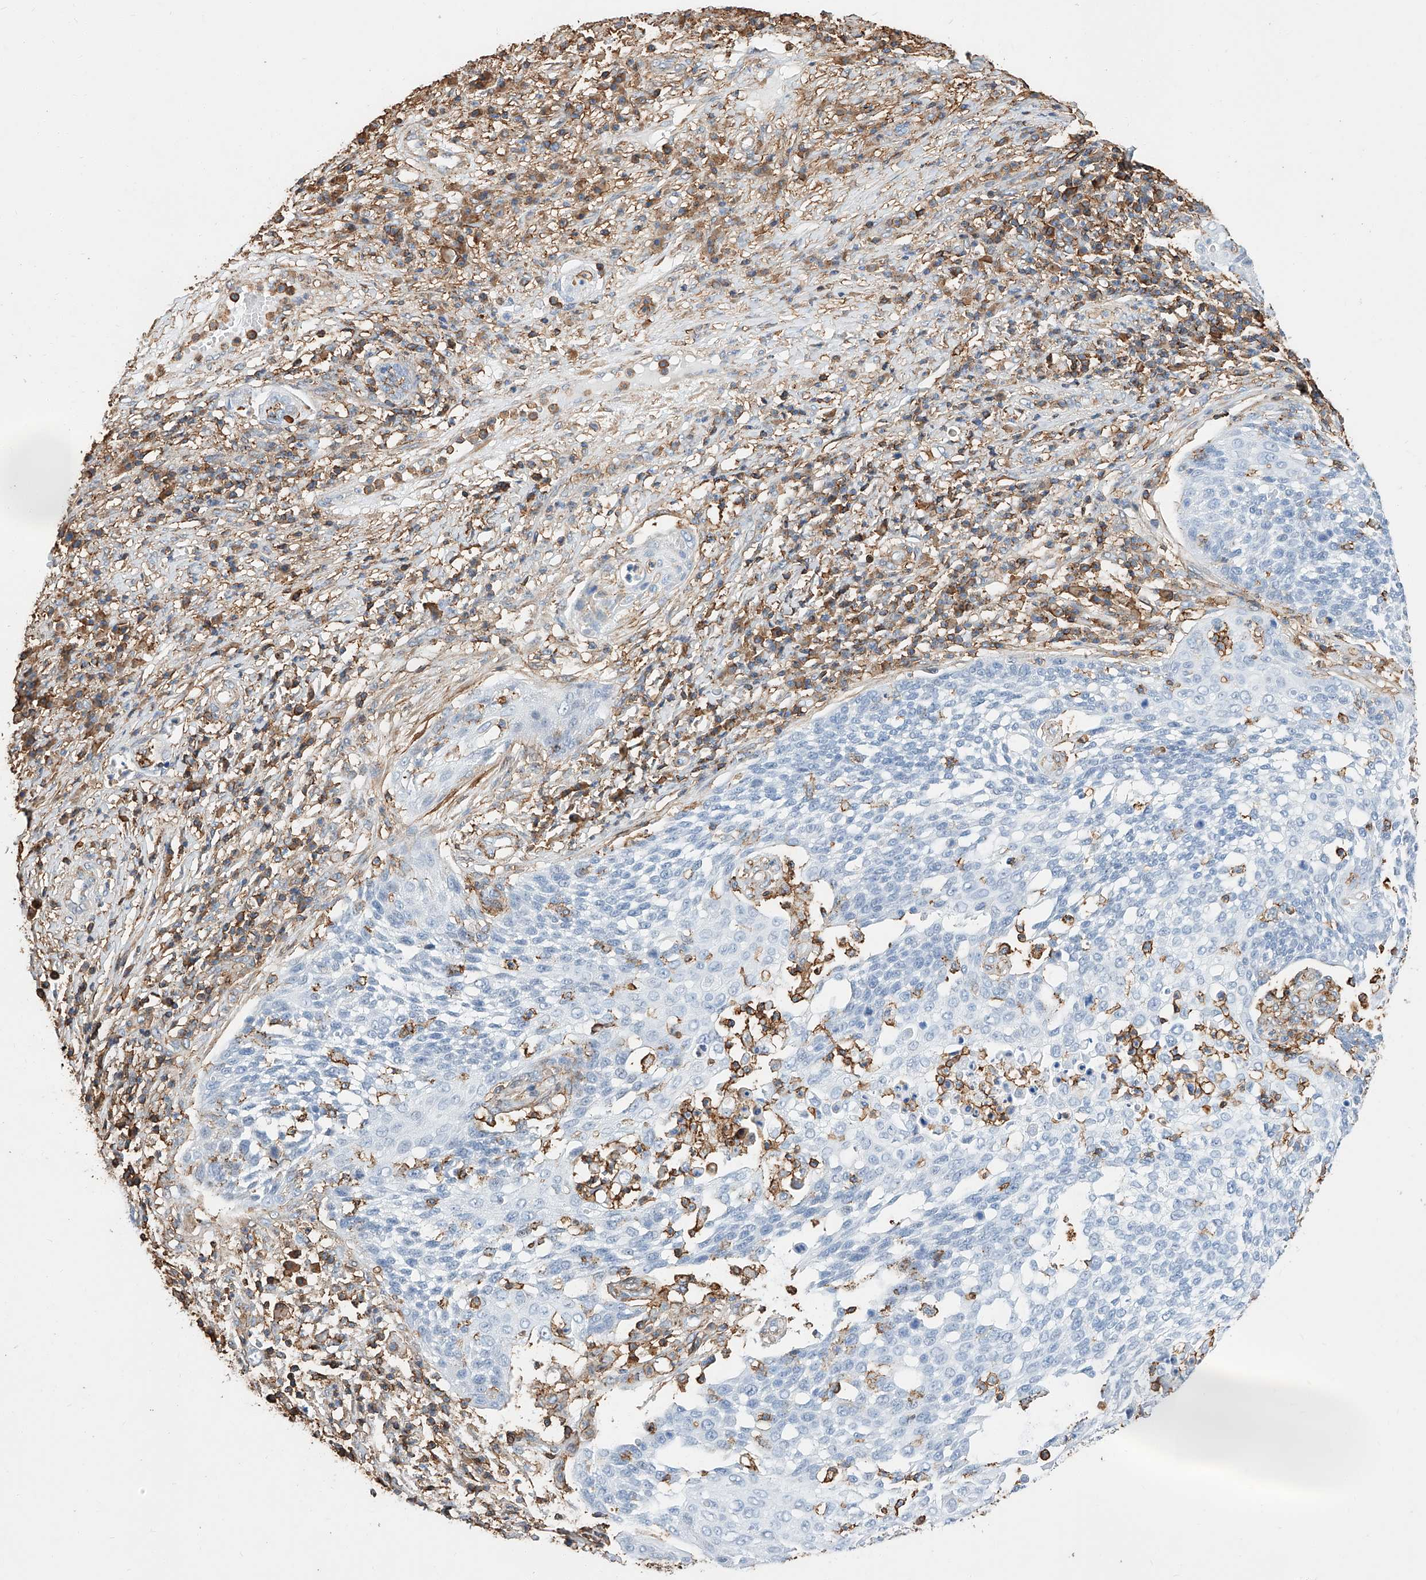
{"staining": {"intensity": "negative", "quantity": "none", "location": "none"}, "tissue": "cervical cancer", "cell_type": "Tumor cells", "image_type": "cancer", "snomed": [{"axis": "morphology", "description": "Squamous cell carcinoma, NOS"}, {"axis": "topography", "description": "Cervix"}], "caption": "Tumor cells show no significant protein positivity in cervical cancer (squamous cell carcinoma). The staining was performed using DAB (3,3'-diaminobenzidine) to visualize the protein expression in brown, while the nuclei were stained in blue with hematoxylin (Magnification: 20x).", "gene": "WFS1", "patient": {"sex": "female", "age": 34}}